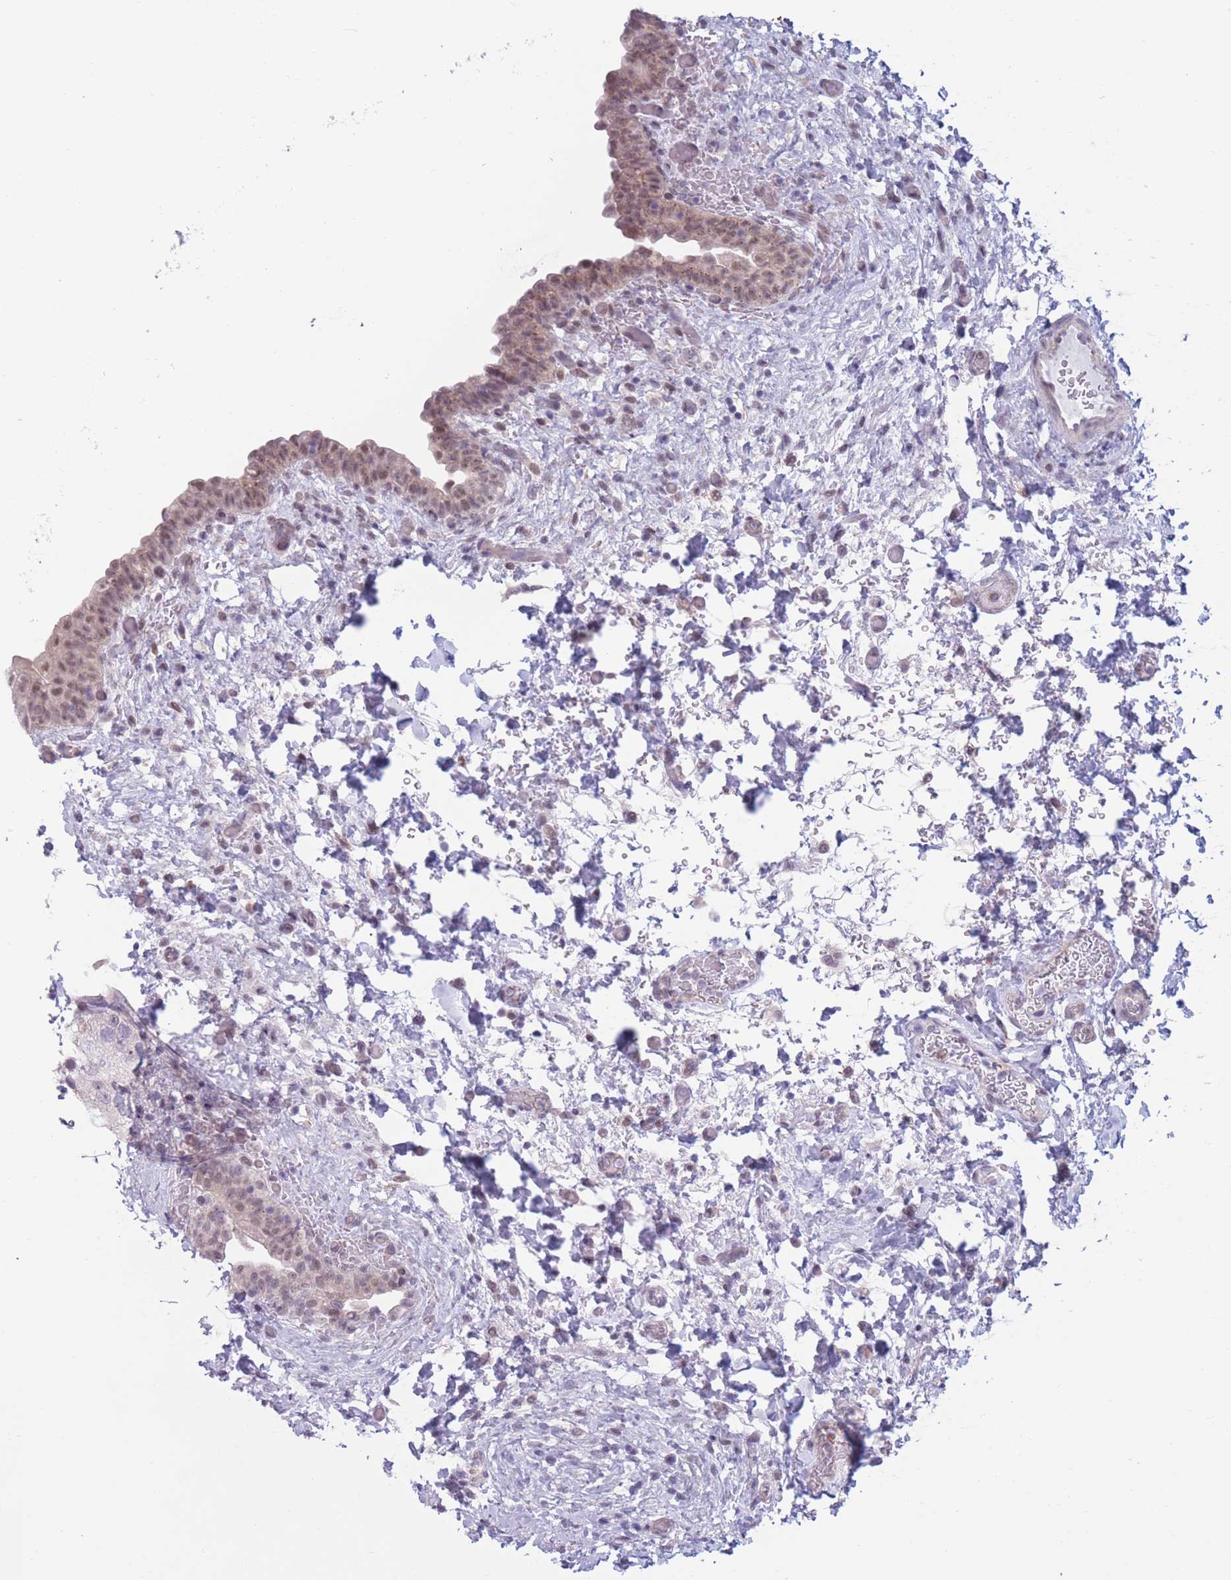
{"staining": {"intensity": "weak", "quantity": "25%-75%", "location": "nuclear"}, "tissue": "urinary bladder", "cell_type": "Urothelial cells", "image_type": "normal", "snomed": [{"axis": "morphology", "description": "Normal tissue, NOS"}, {"axis": "topography", "description": "Urinary bladder"}], "caption": "About 25%-75% of urothelial cells in unremarkable urinary bladder show weak nuclear protein expression as visualized by brown immunohistochemical staining.", "gene": "PODXL", "patient": {"sex": "male", "age": 69}}